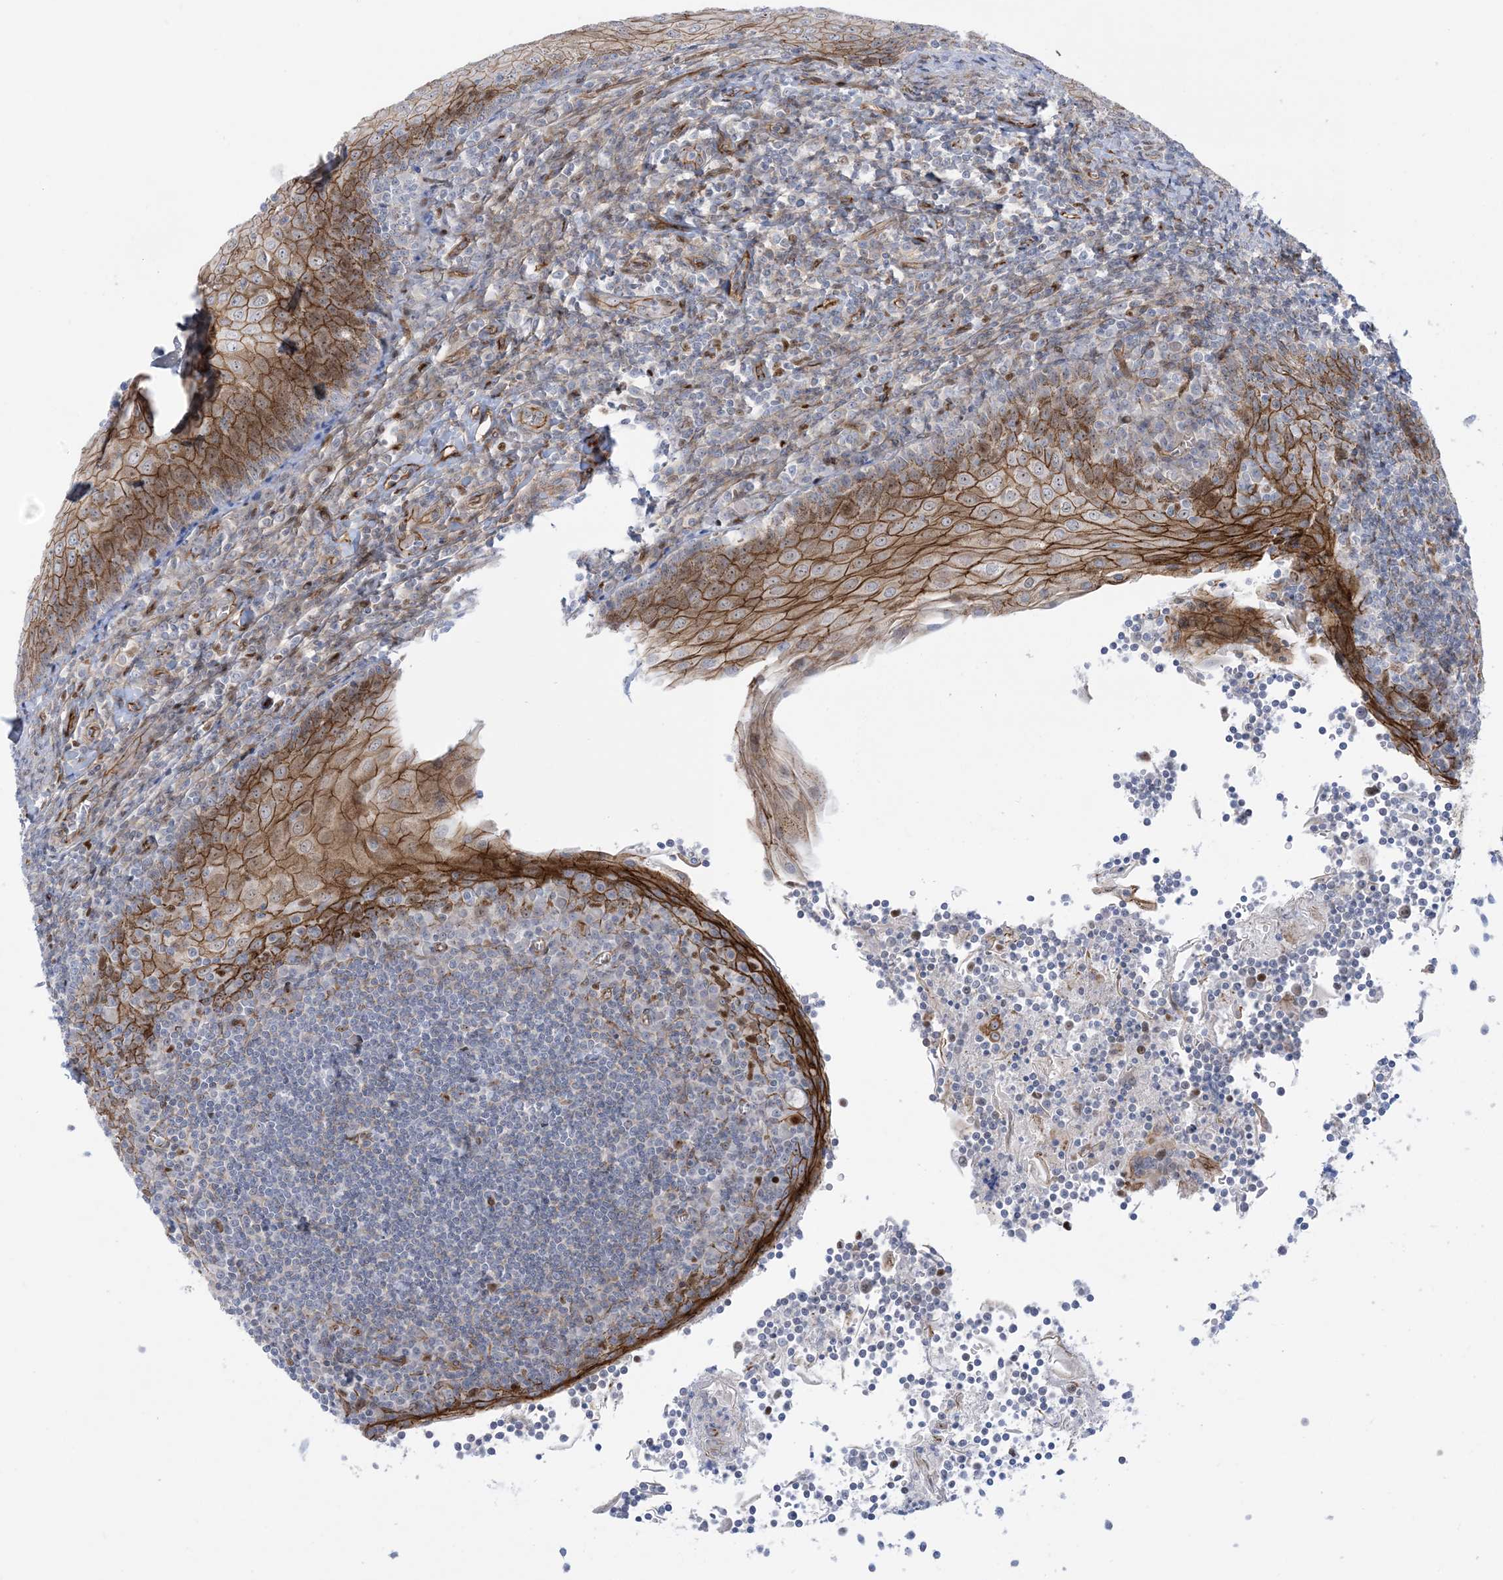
{"staining": {"intensity": "moderate", "quantity": "<25%", "location": "nuclear"}, "tissue": "tonsil", "cell_type": "Germinal center cells", "image_type": "normal", "snomed": [{"axis": "morphology", "description": "Normal tissue, NOS"}, {"axis": "topography", "description": "Tonsil"}], "caption": "A micrograph of human tonsil stained for a protein demonstrates moderate nuclear brown staining in germinal center cells. The staining is performed using DAB brown chromogen to label protein expression. The nuclei are counter-stained blue using hematoxylin.", "gene": "MARS2", "patient": {"sex": "male", "age": 27}}